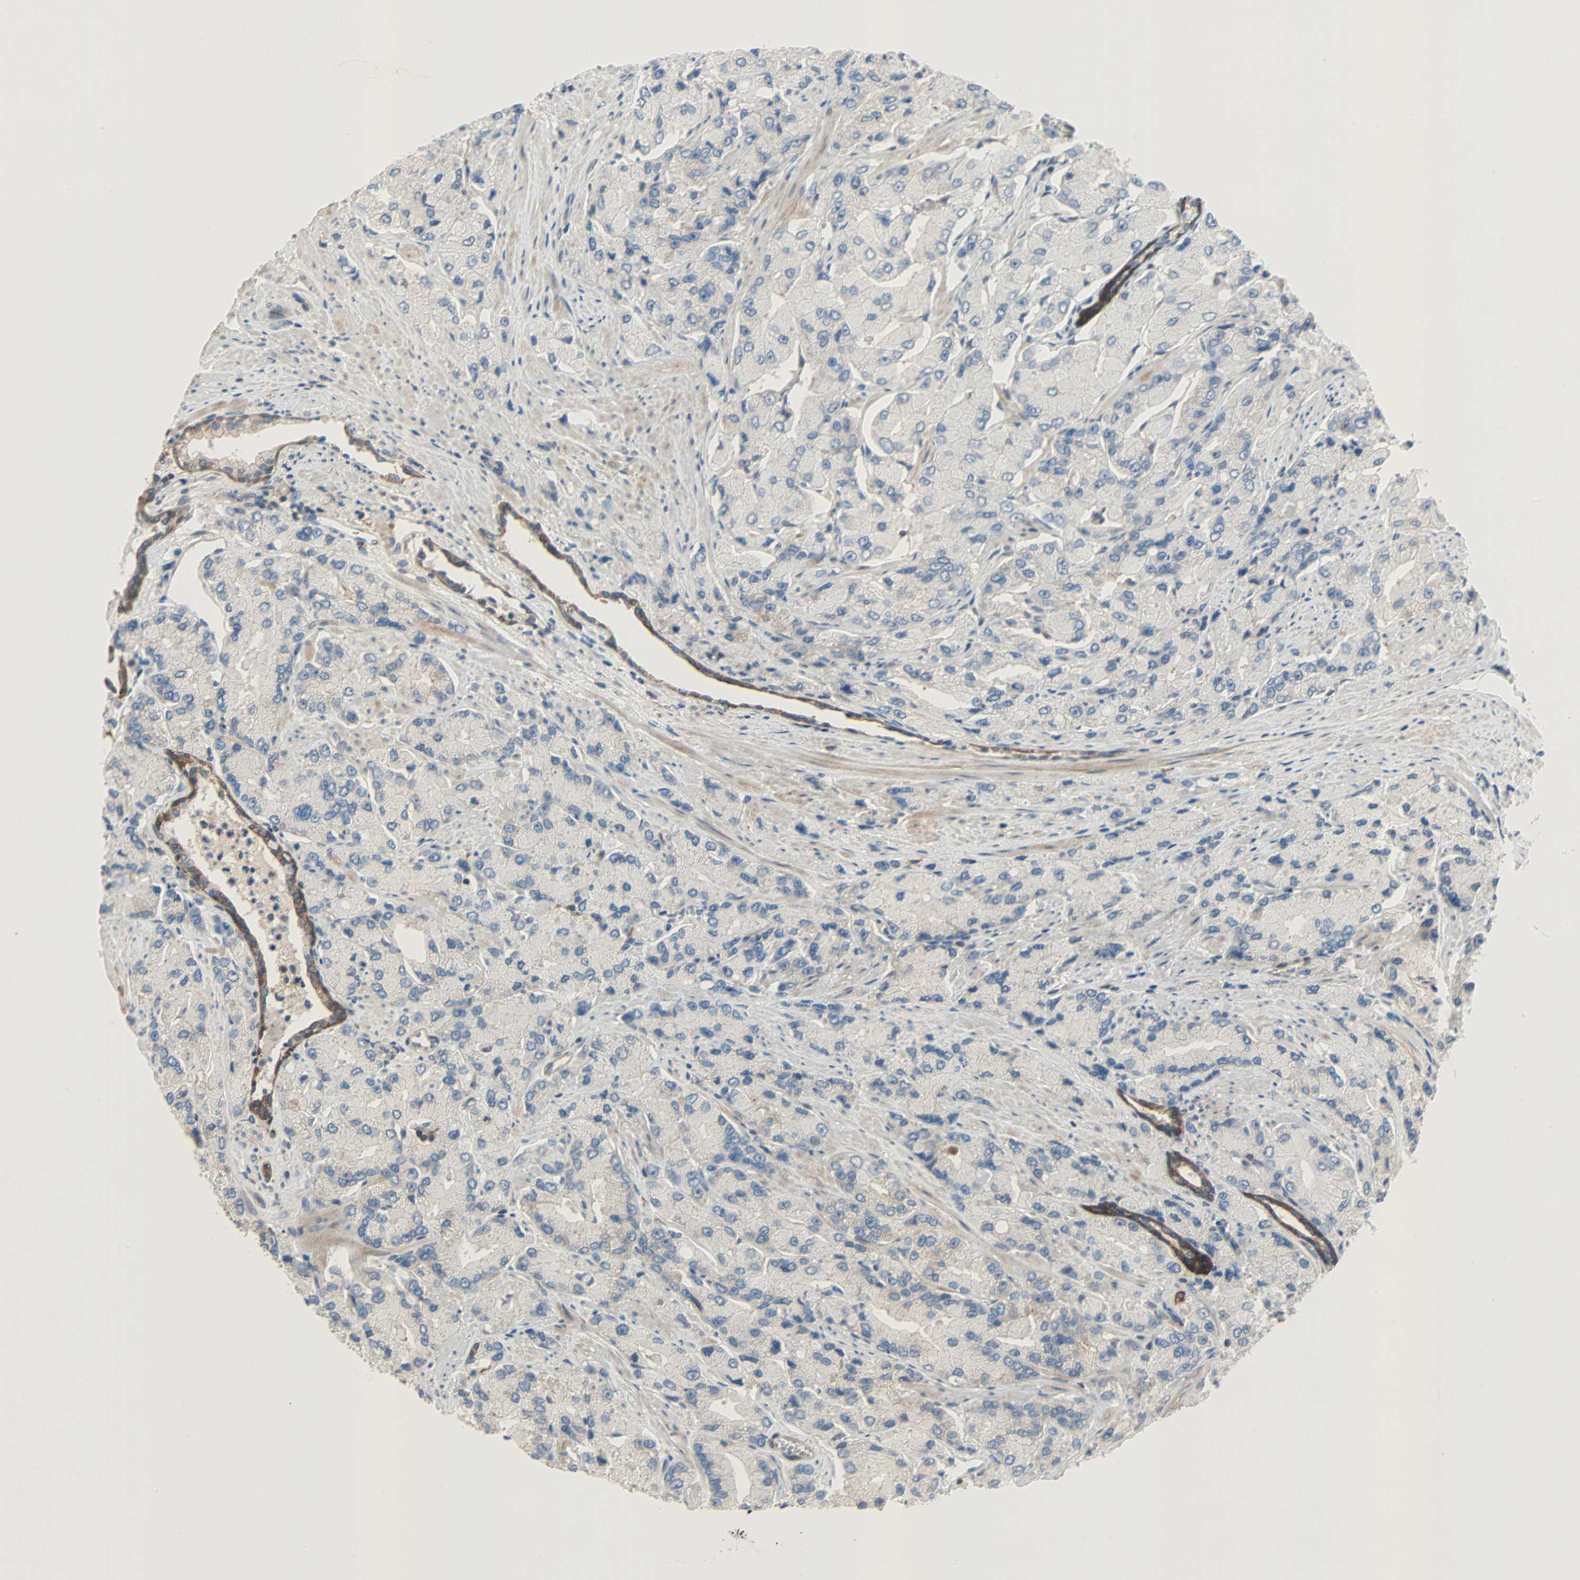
{"staining": {"intensity": "weak", "quantity": "<25%", "location": "cytoplasmic/membranous"}, "tissue": "prostate cancer", "cell_type": "Tumor cells", "image_type": "cancer", "snomed": [{"axis": "morphology", "description": "Adenocarcinoma, High grade"}, {"axis": "topography", "description": "Prostate"}], "caption": "Tumor cells are negative for brown protein staining in prostate cancer (high-grade adenocarcinoma).", "gene": "TNFRSF12A", "patient": {"sex": "male", "age": 58}}